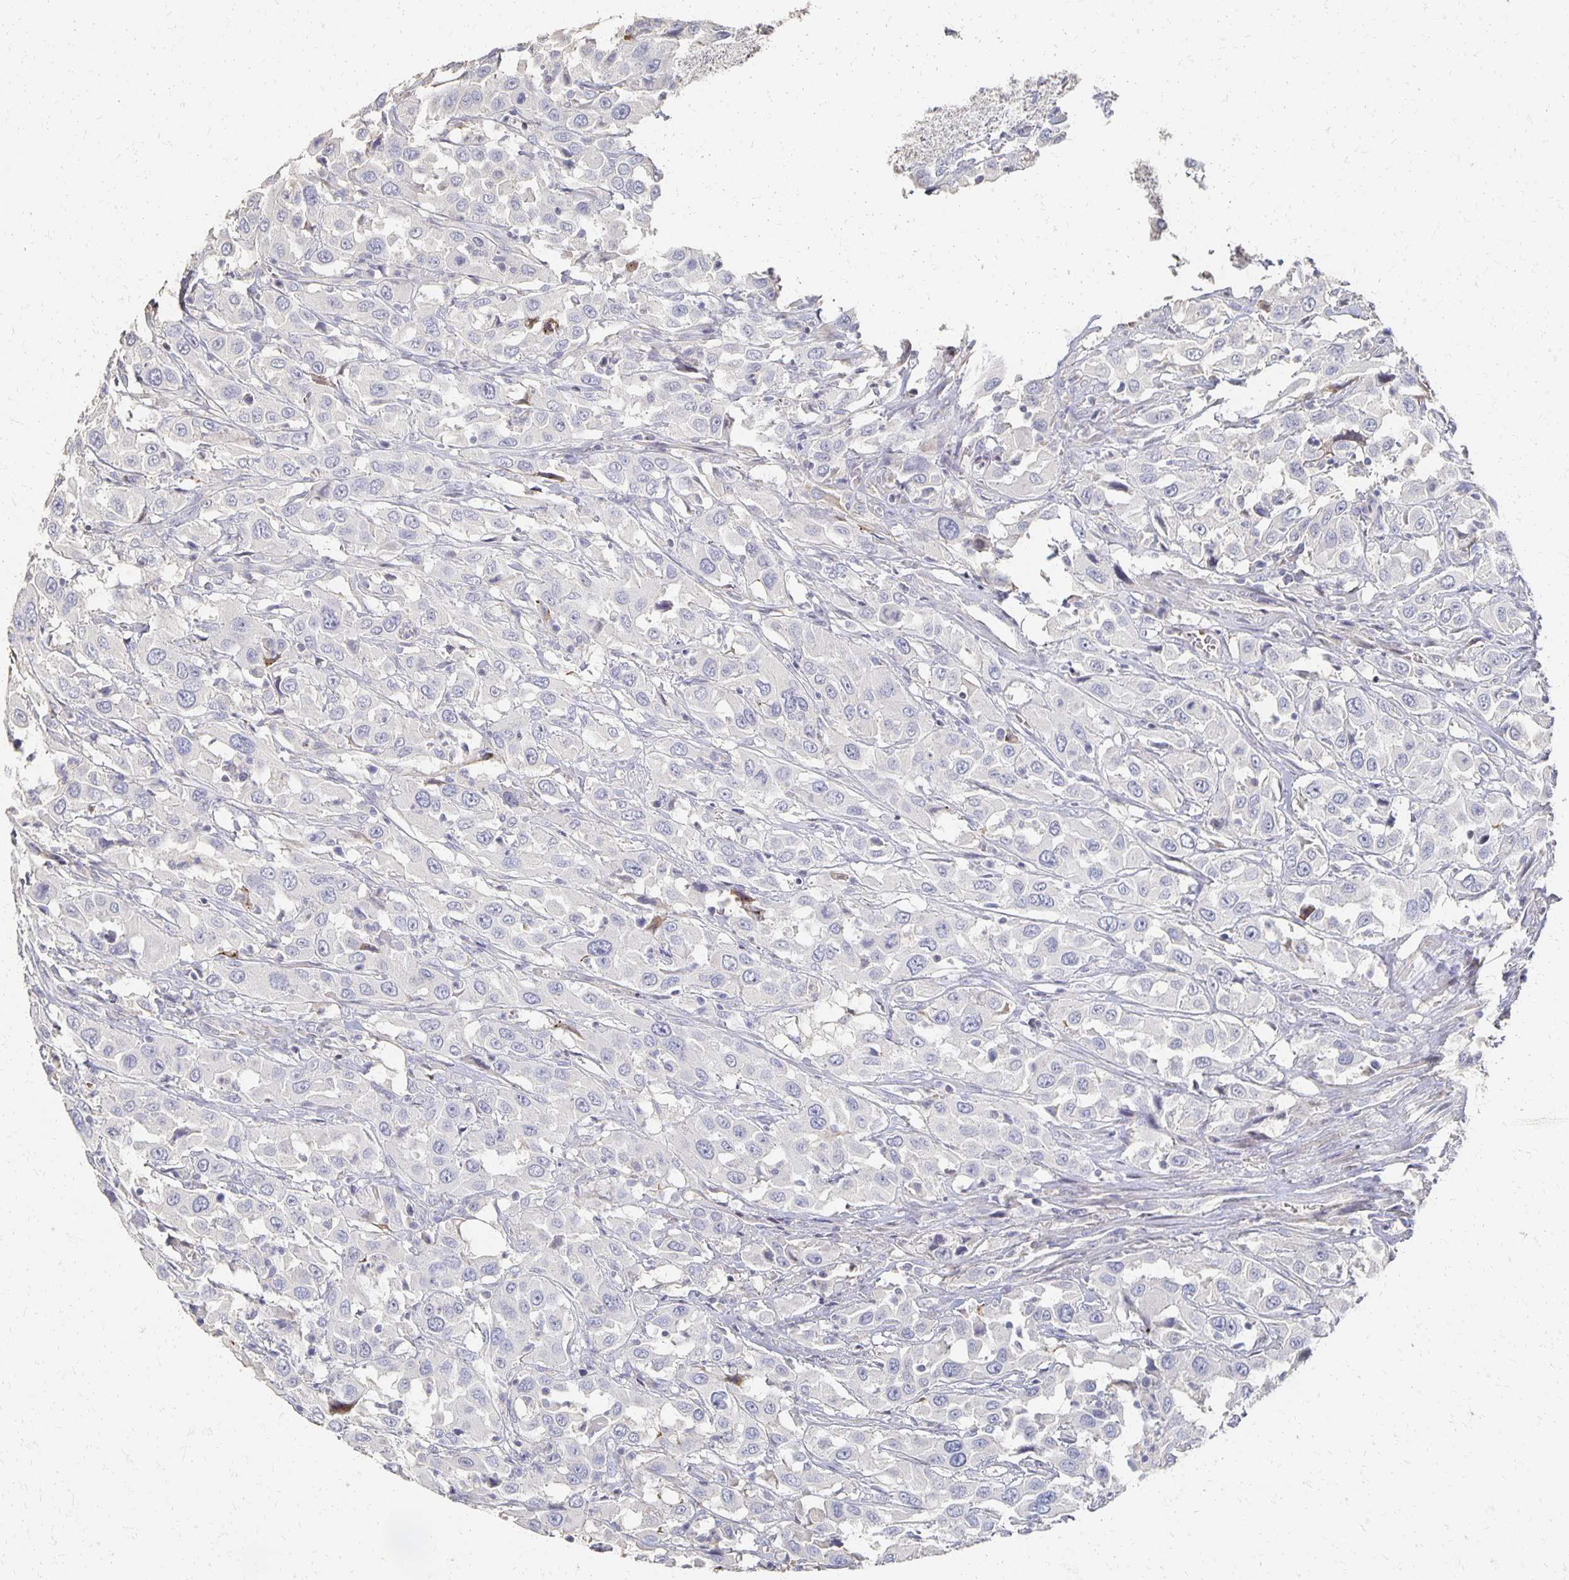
{"staining": {"intensity": "negative", "quantity": "none", "location": "none"}, "tissue": "urothelial cancer", "cell_type": "Tumor cells", "image_type": "cancer", "snomed": [{"axis": "morphology", "description": "Urothelial carcinoma, High grade"}, {"axis": "topography", "description": "Urinary bladder"}], "caption": "A high-resolution histopathology image shows IHC staining of urothelial cancer, which displays no significant positivity in tumor cells. (Stains: DAB IHC with hematoxylin counter stain, Microscopy: brightfield microscopy at high magnification).", "gene": "CST6", "patient": {"sex": "male", "age": 61}}